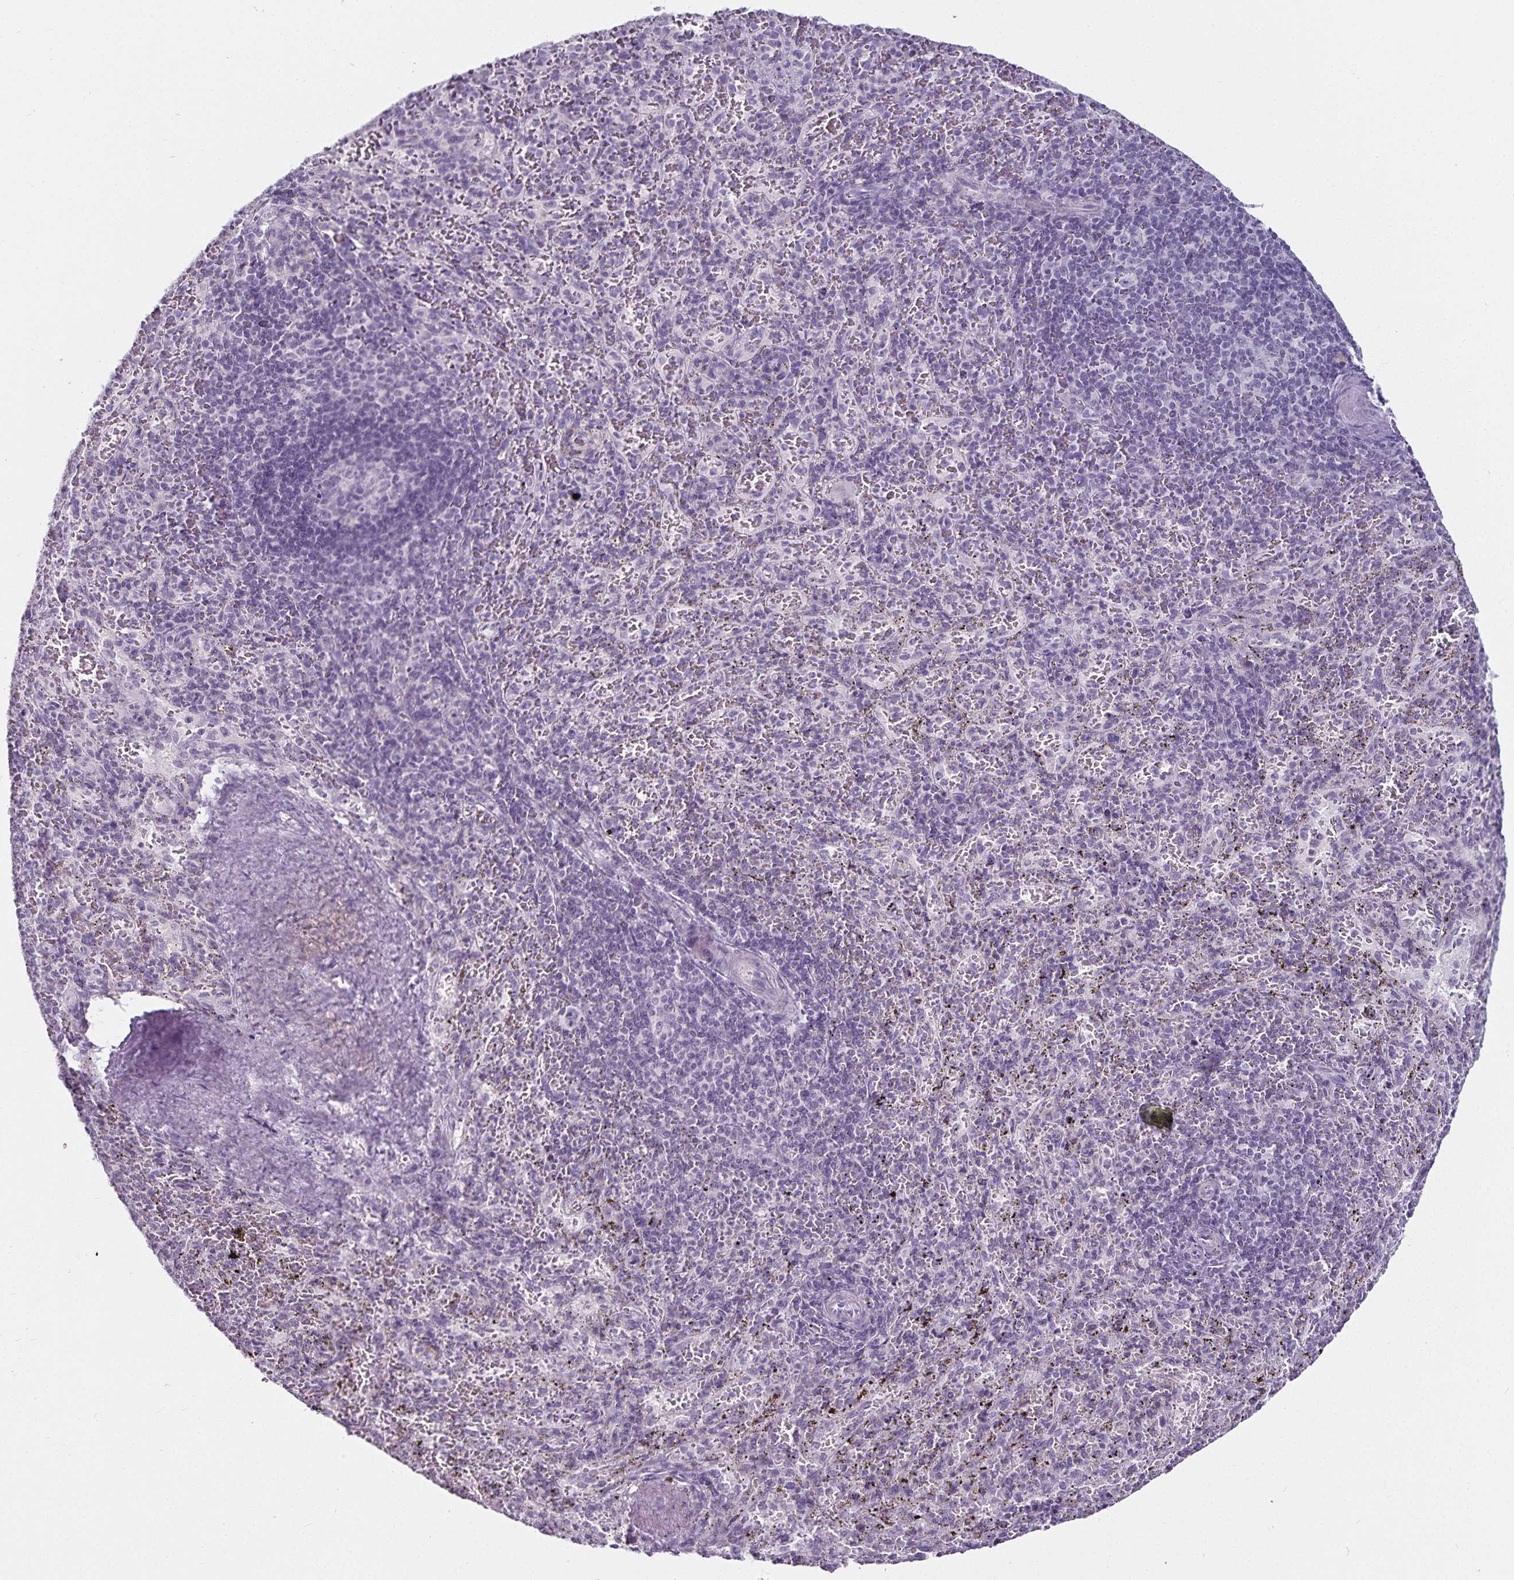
{"staining": {"intensity": "negative", "quantity": "none", "location": "none"}, "tissue": "spleen", "cell_type": "Cells in red pulp", "image_type": "normal", "snomed": [{"axis": "morphology", "description": "Normal tissue, NOS"}, {"axis": "topography", "description": "Spleen"}], "caption": "Immunohistochemistry micrograph of unremarkable spleen: spleen stained with DAB (3,3'-diaminobenzidine) shows no significant protein staining in cells in red pulp. (IHC, brightfield microscopy, high magnification).", "gene": "CA12", "patient": {"sex": "male", "age": 57}}